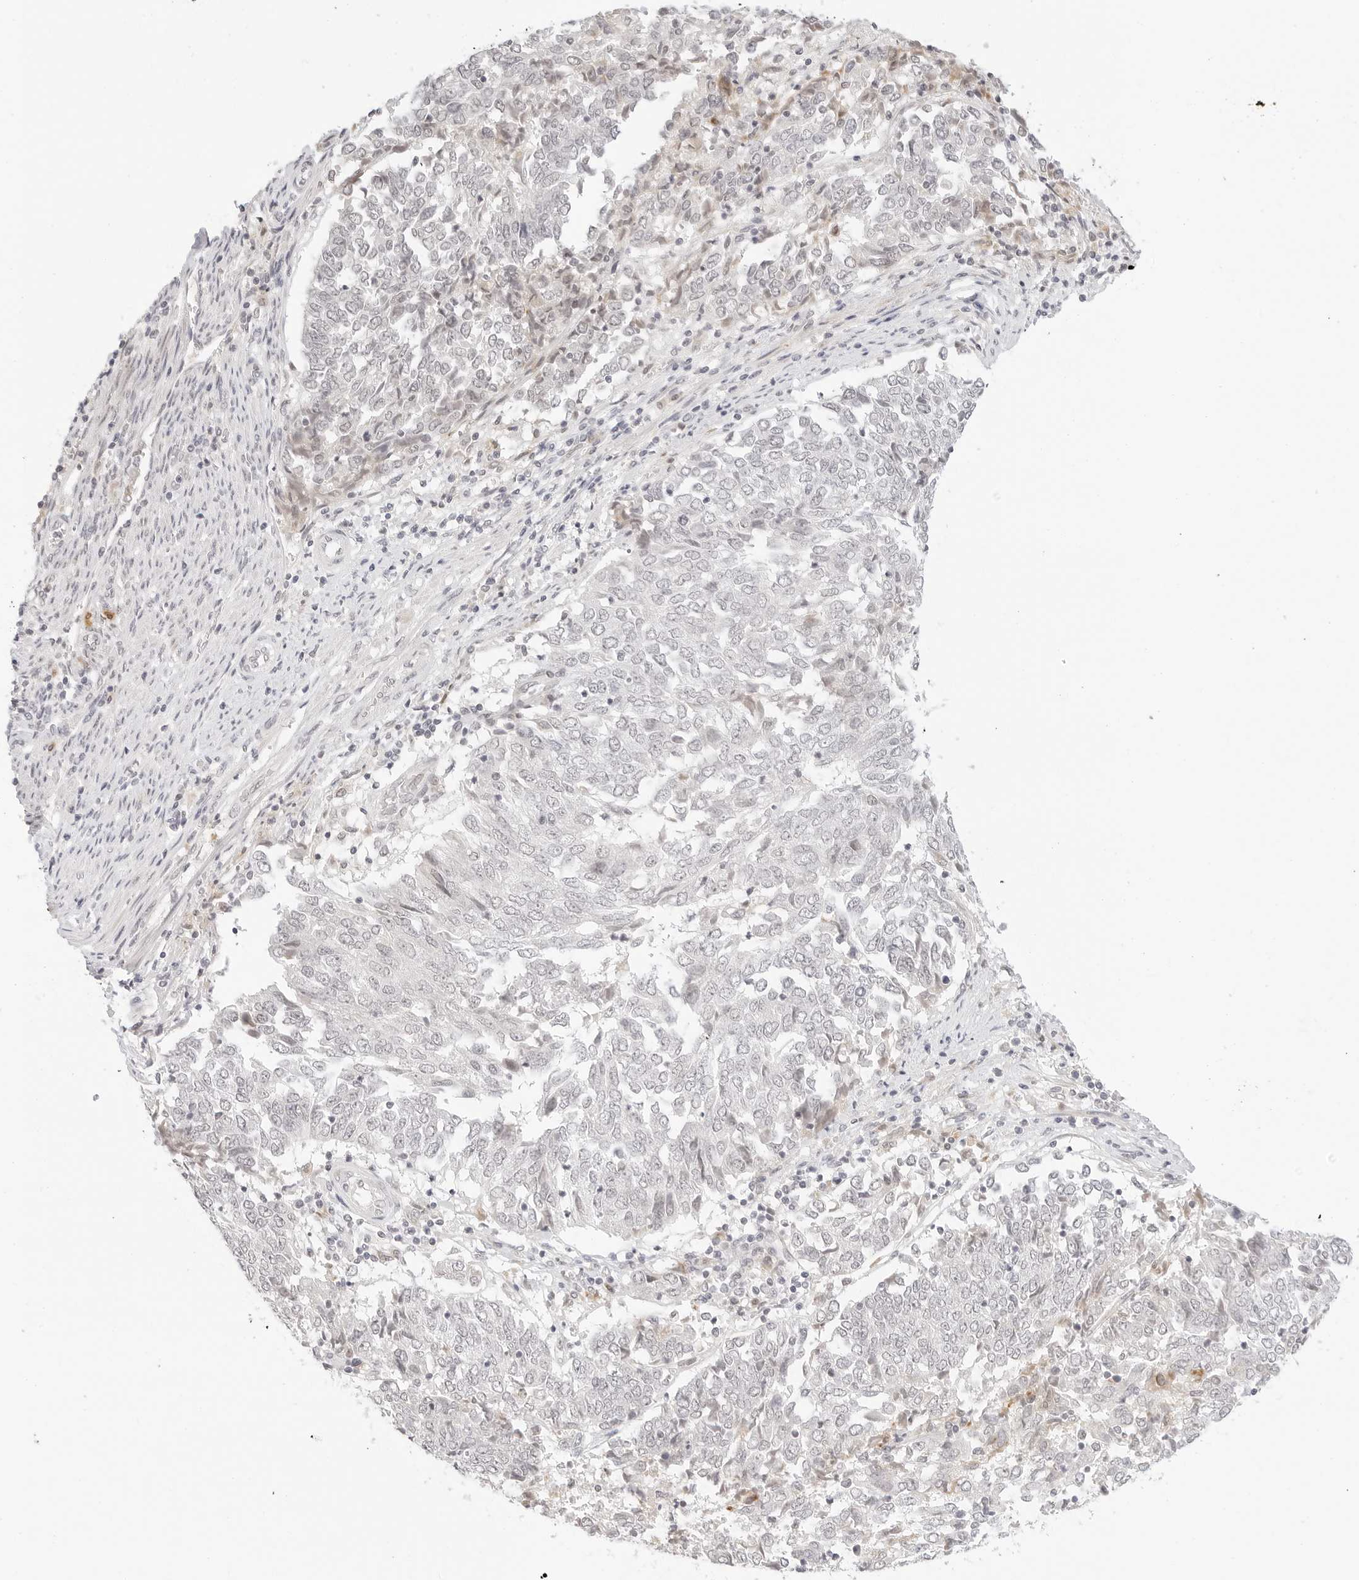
{"staining": {"intensity": "negative", "quantity": "none", "location": "none"}, "tissue": "endometrial cancer", "cell_type": "Tumor cells", "image_type": "cancer", "snomed": [{"axis": "morphology", "description": "Adenocarcinoma, NOS"}, {"axis": "topography", "description": "Endometrium"}], "caption": "DAB (3,3'-diaminobenzidine) immunohistochemical staining of endometrial cancer (adenocarcinoma) shows no significant positivity in tumor cells.", "gene": "XKR4", "patient": {"sex": "female", "age": 80}}